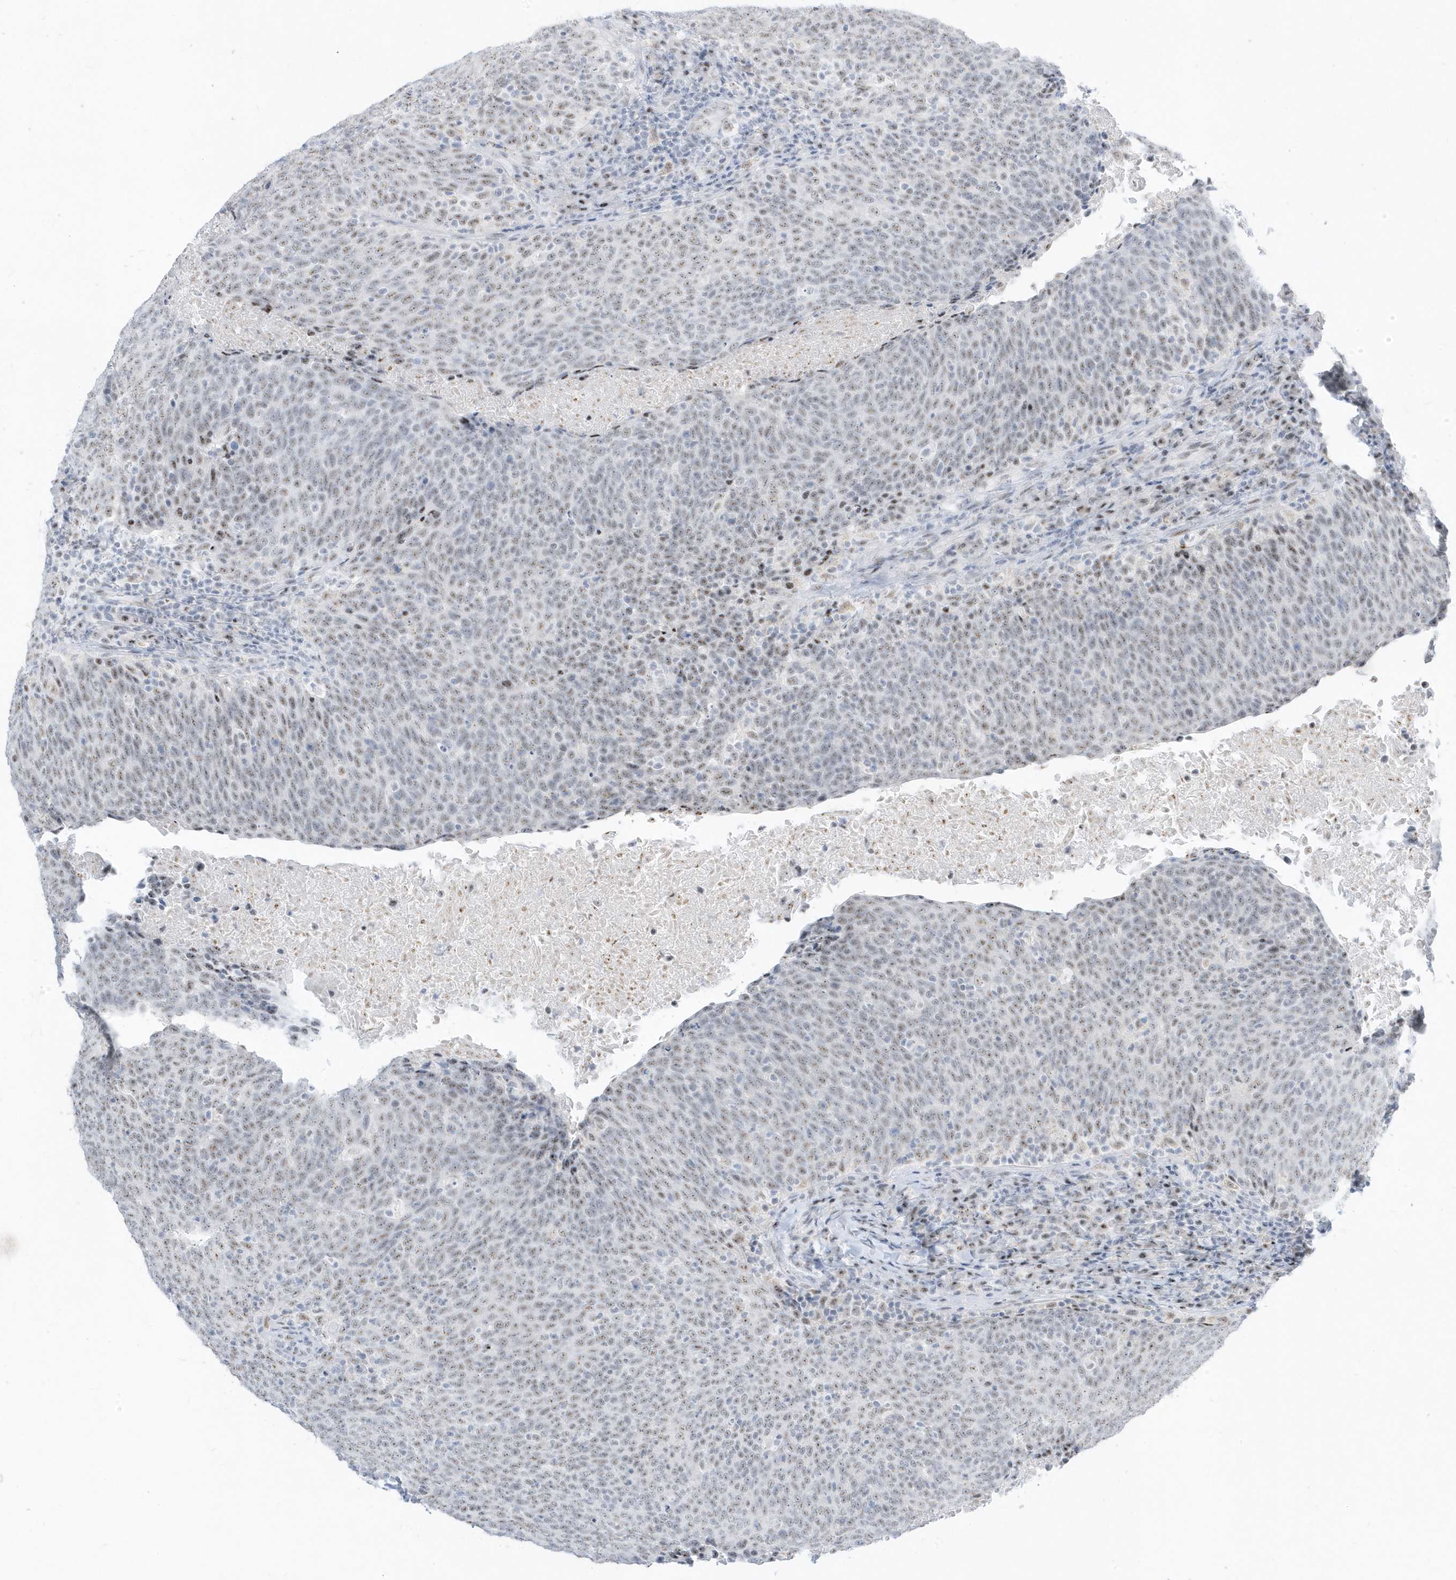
{"staining": {"intensity": "weak", "quantity": ">75%", "location": "nuclear"}, "tissue": "head and neck cancer", "cell_type": "Tumor cells", "image_type": "cancer", "snomed": [{"axis": "morphology", "description": "Squamous cell carcinoma, NOS"}, {"axis": "morphology", "description": "Squamous cell carcinoma, metastatic, NOS"}, {"axis": "topography", "description": "Lymph node"}, {"axis": "topography", "description": "Head-Neck"}], "caption": "Protein staining exhibits weak nuclear expression in about >75% of tumor cells in head and neck metastatic squamous cell carcinoma.", "gene": "PLEKHN1", "patient": {"sex": "male", "age": 62}}